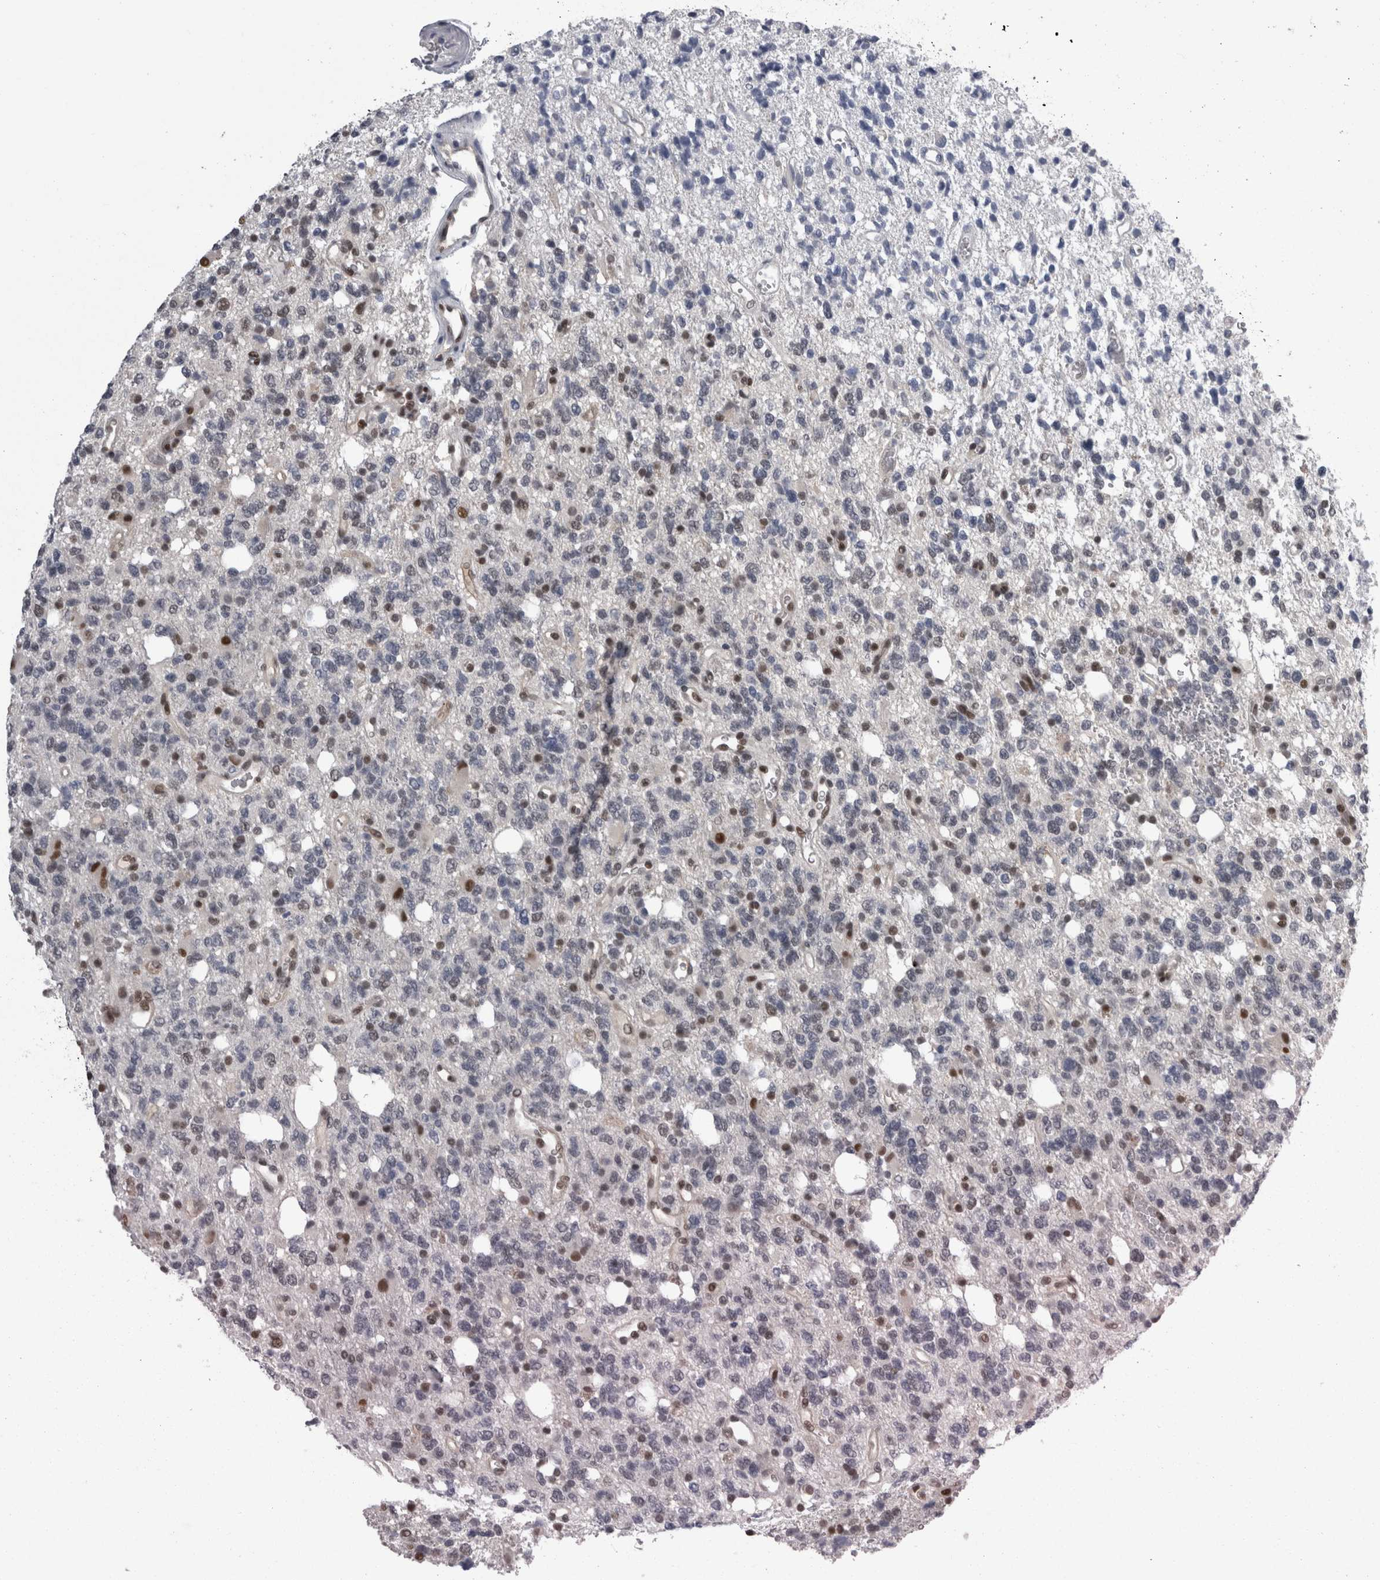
{"staining": {"intensity": "moderate", "quantity": "<25%", "location": "nuclear"}, "tissue": "glioma", "cell_type": "Tumor cells", "image_type": "cancer", "snomed": [{"axis": "morphology", "description": "Glioma, malignant, High grade"}, {"axis": "topography", "description": "Brain"}], "caption": "Glioma tissue exhibits moderate nuclear expression in approximately <25% of tumor cells, visualized by immunohistochemistry.", "gene": "C1orf54", "patient": {"sex": "female", "age": 62}}